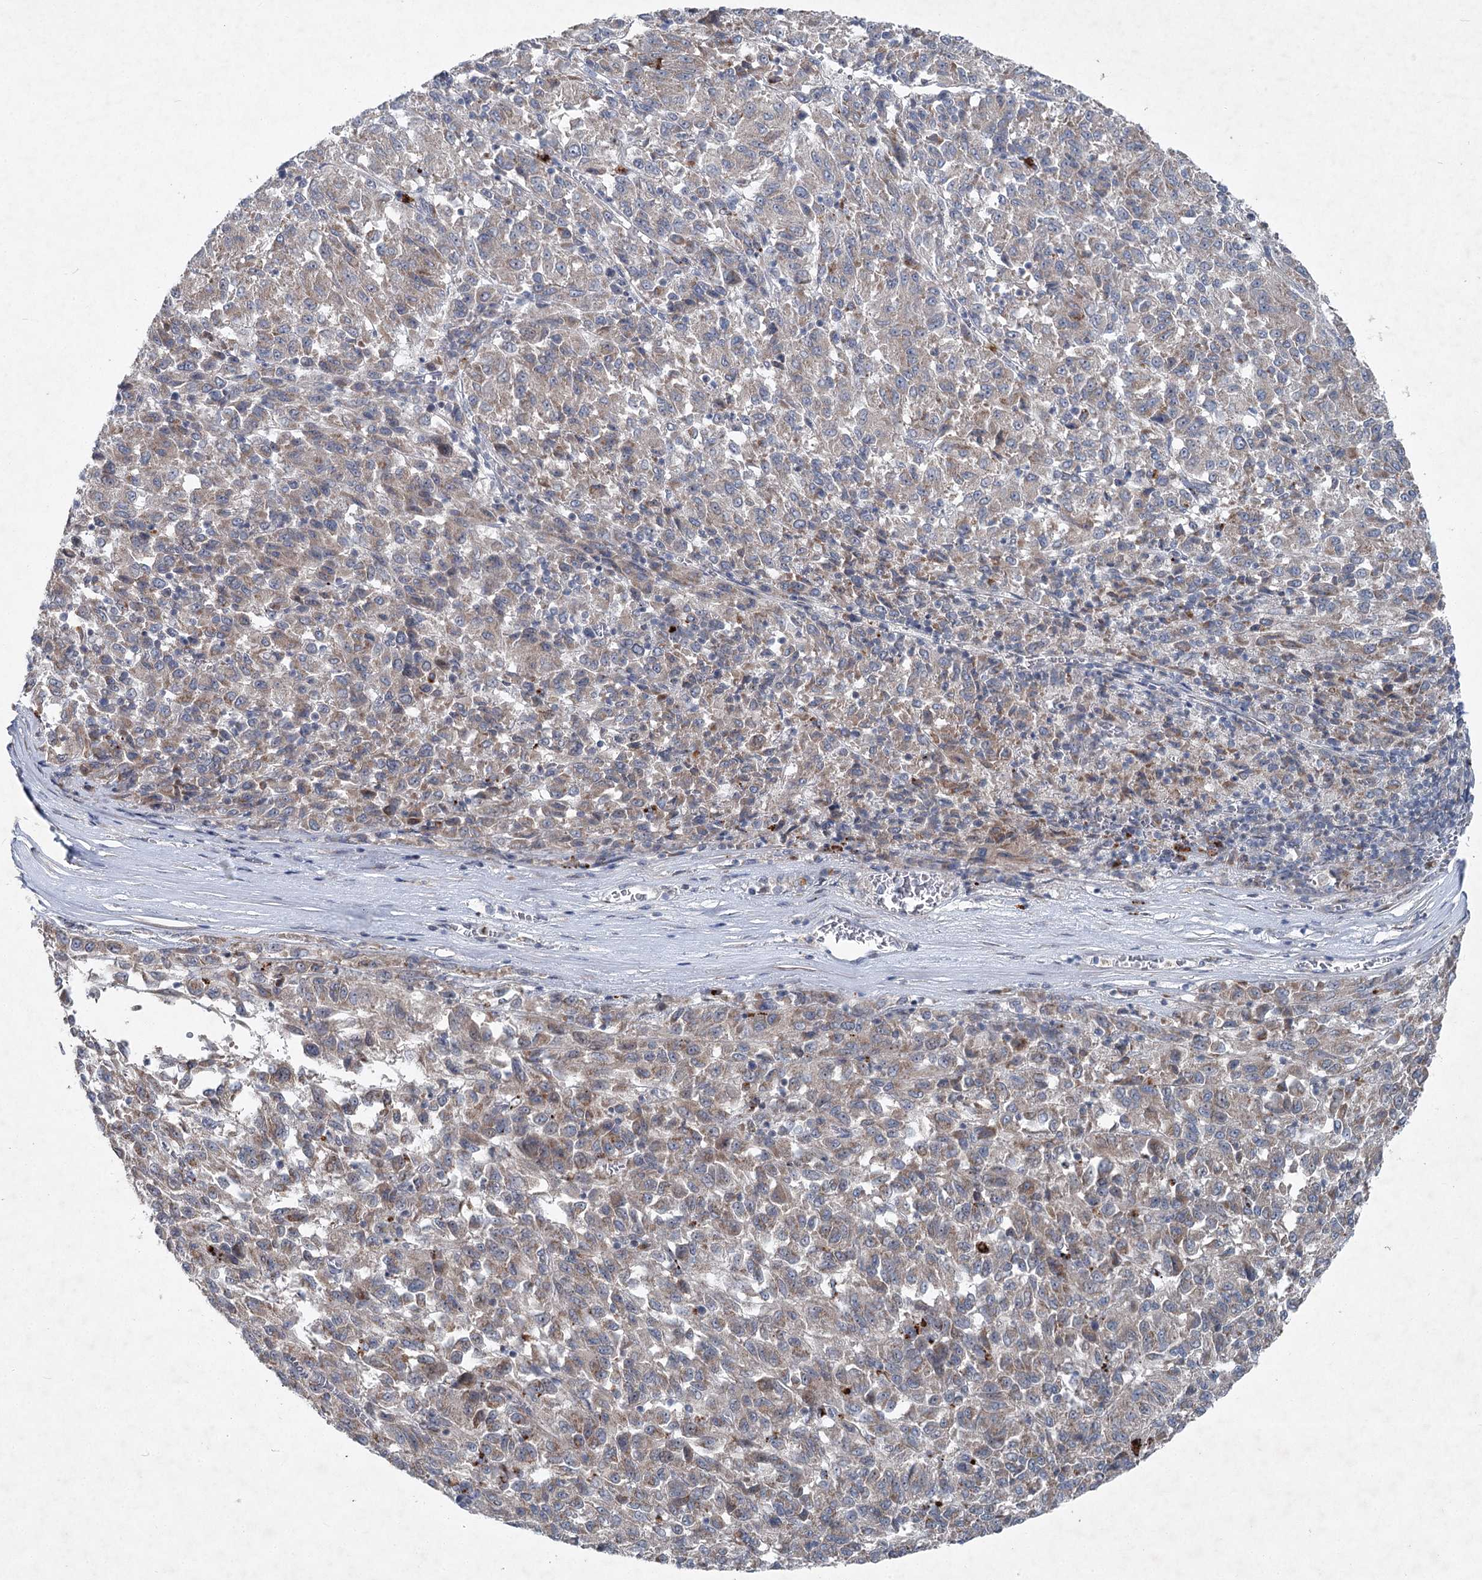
{"staining": {"intensity": "weak", "quantity": "25%-75%", "location": "cytoplasmic/membranous"}, "tissue": "melanoma", "cell_type": "Tumor cells", "image_type": "cancer", "snomed": [{"axis": "morphology", "description": "Malignant melanoma, Metastatic site"}, {"axis": "topography", "description": "Lung"}], "caption": "Human malignant melanoma (metastatic site) stained for a protein (brown) exhibits weak cytoplasmic/membranous positive positivity in approximately 25%-75% of tumor cells.", "gene": "PLA2G12A", "patient": {"sex": "male", "age": 64}}